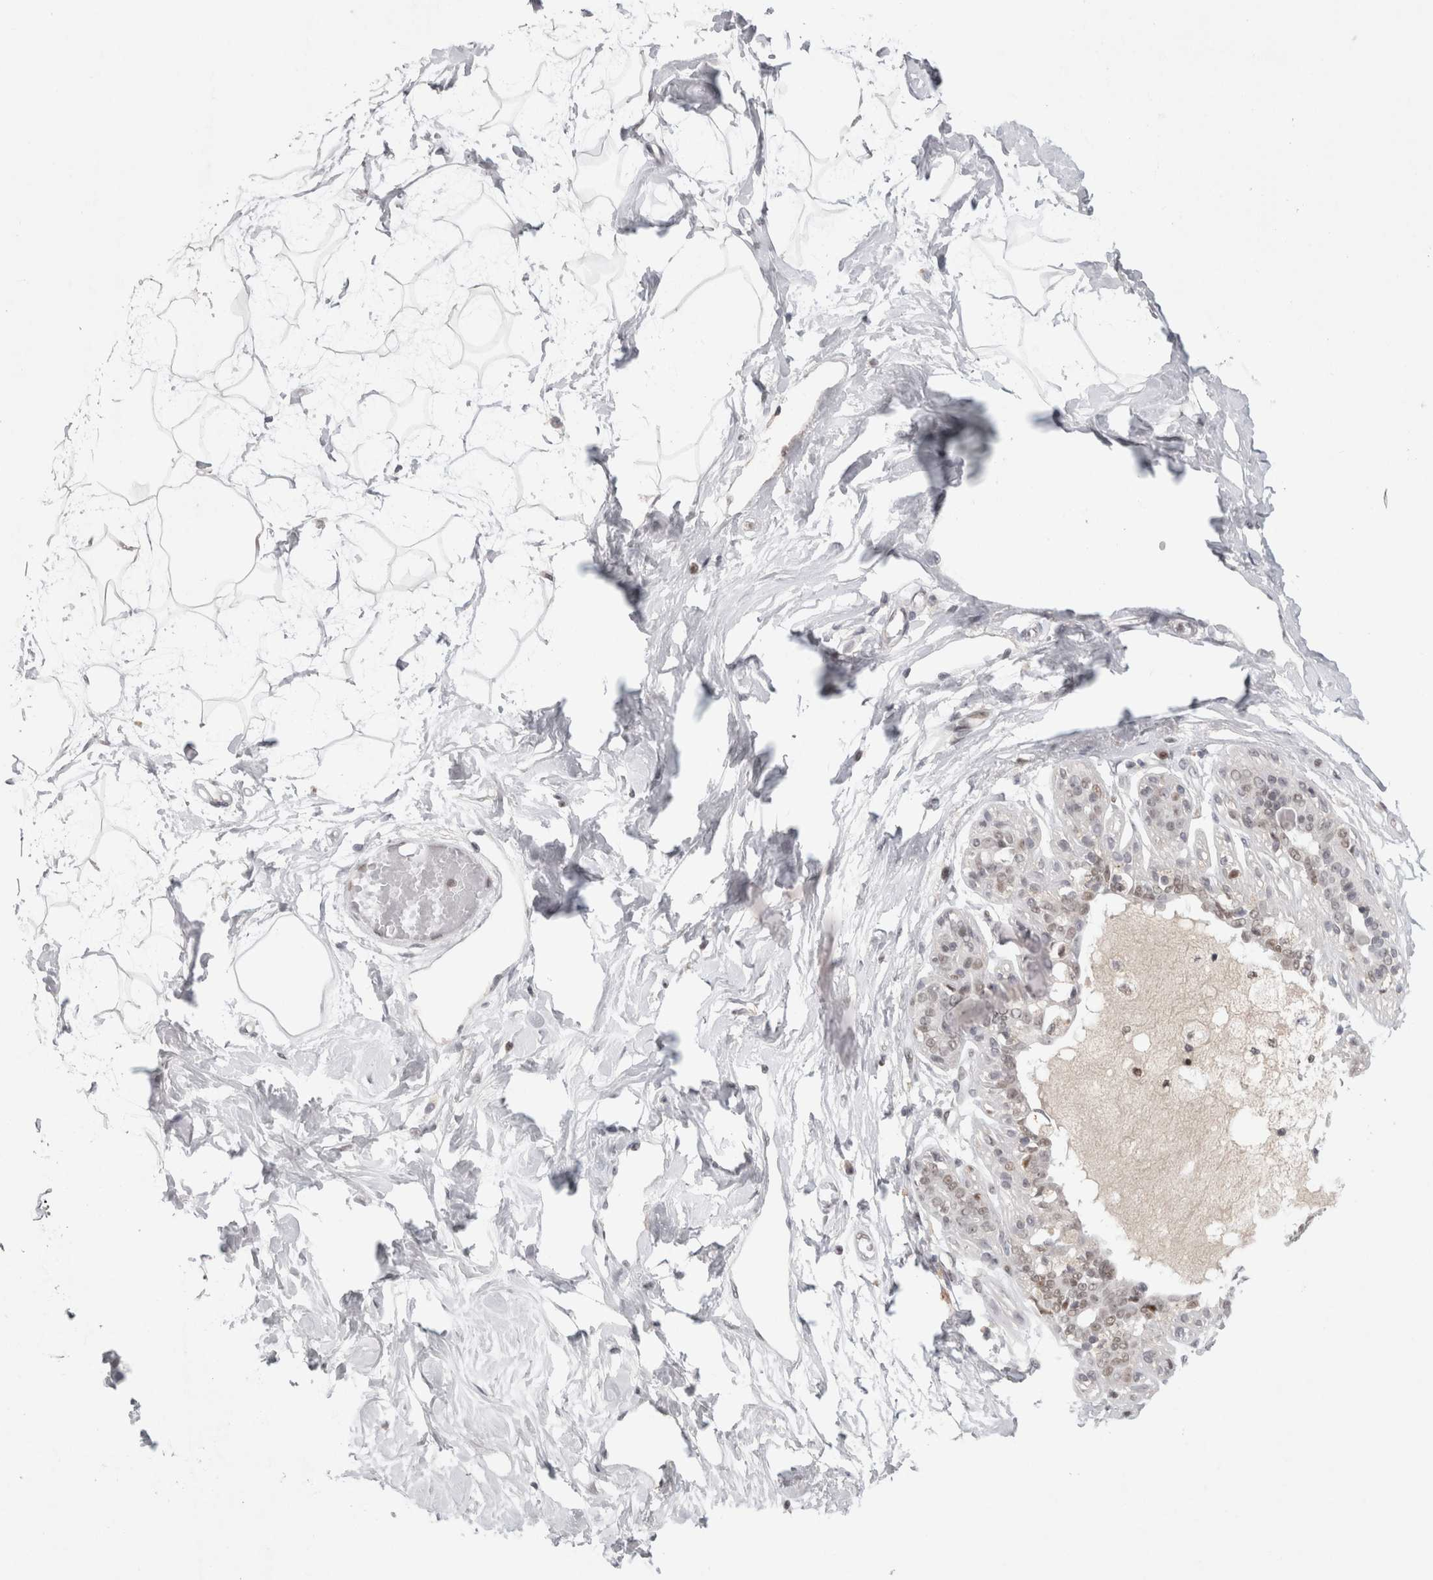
{"staining": {"intensity": "negative", "quantity": "none", "location": "none"}, "tissue": "breast", "cell_type": "Adipocytes", "image_type": "normal", "snomed": [{"axis": "morphology", "description": "Normal tissue, NOS"}, {"axis": "topography", "description": "Breast"}], "caption": "The IHC micrograph has no significant positivity in adipocytes of breast. The staining was performed using DAB (3,3'-diaminobenzidine) to visualize the protein expression in brown, while the nuclei were stained in blue with hematoxylin (Magnification: 20x).", "gene": "SRARP", "patient": {"sex": "female", "age": 45}}